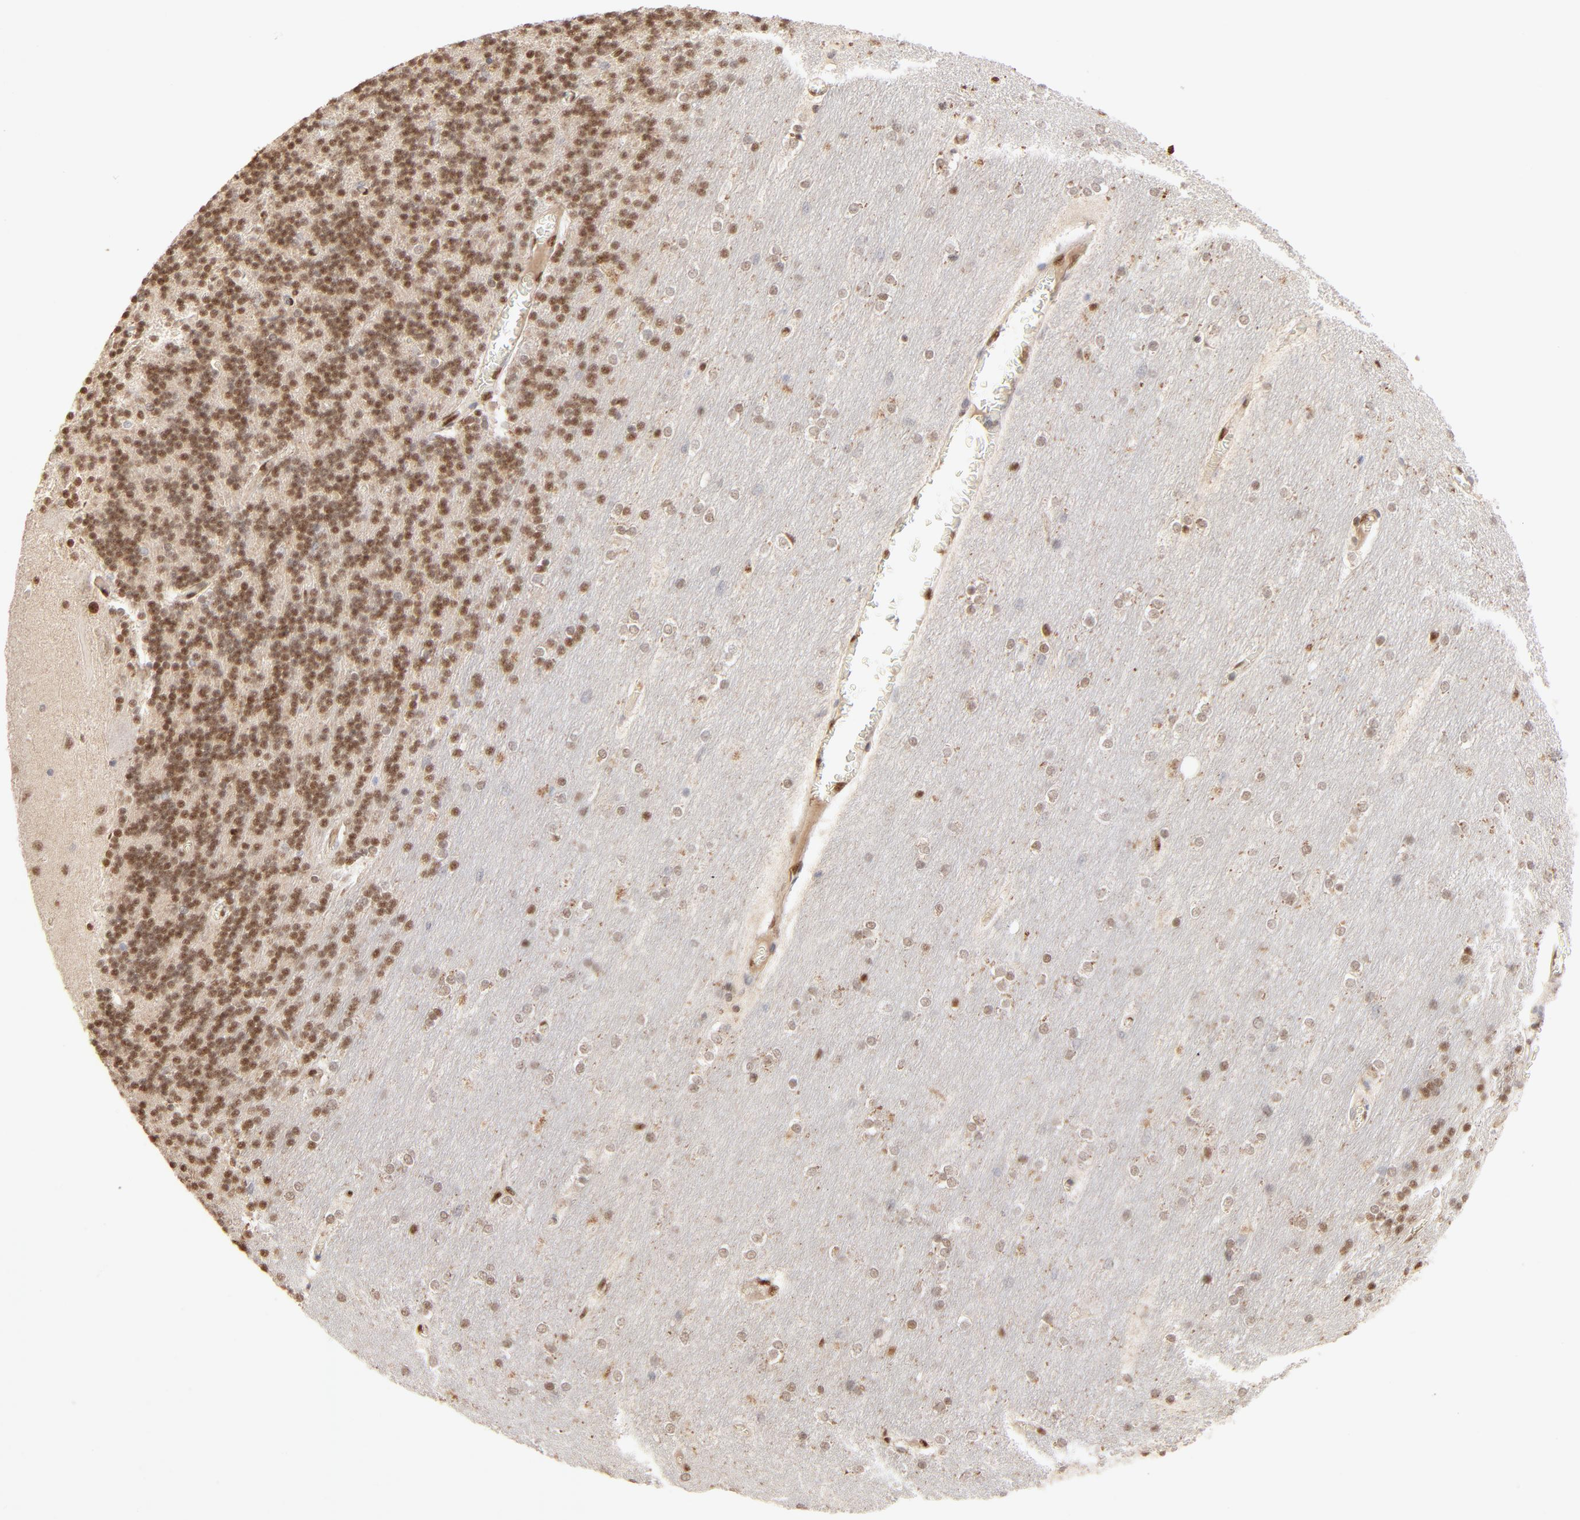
{"staining": {"intensity": "moderate", "quantity": ">75%", "location": "nuclear"}, "tissue": "cerebellum", "cell_type": "Cells in granular layer", "image_type": "normal", "snomed": [{"axis": "morphology", "description": "Normal tissue, NOS"}, {"axis": "topography", "description": "Cerebellum"}], "caption": "Human cerebellum stained with a brown dye exhibits moderate nuclear positive staining in about >75% of cells in granular layer.", "gene": "NFIB", "patient": {"sex": "female", "age": 54}}